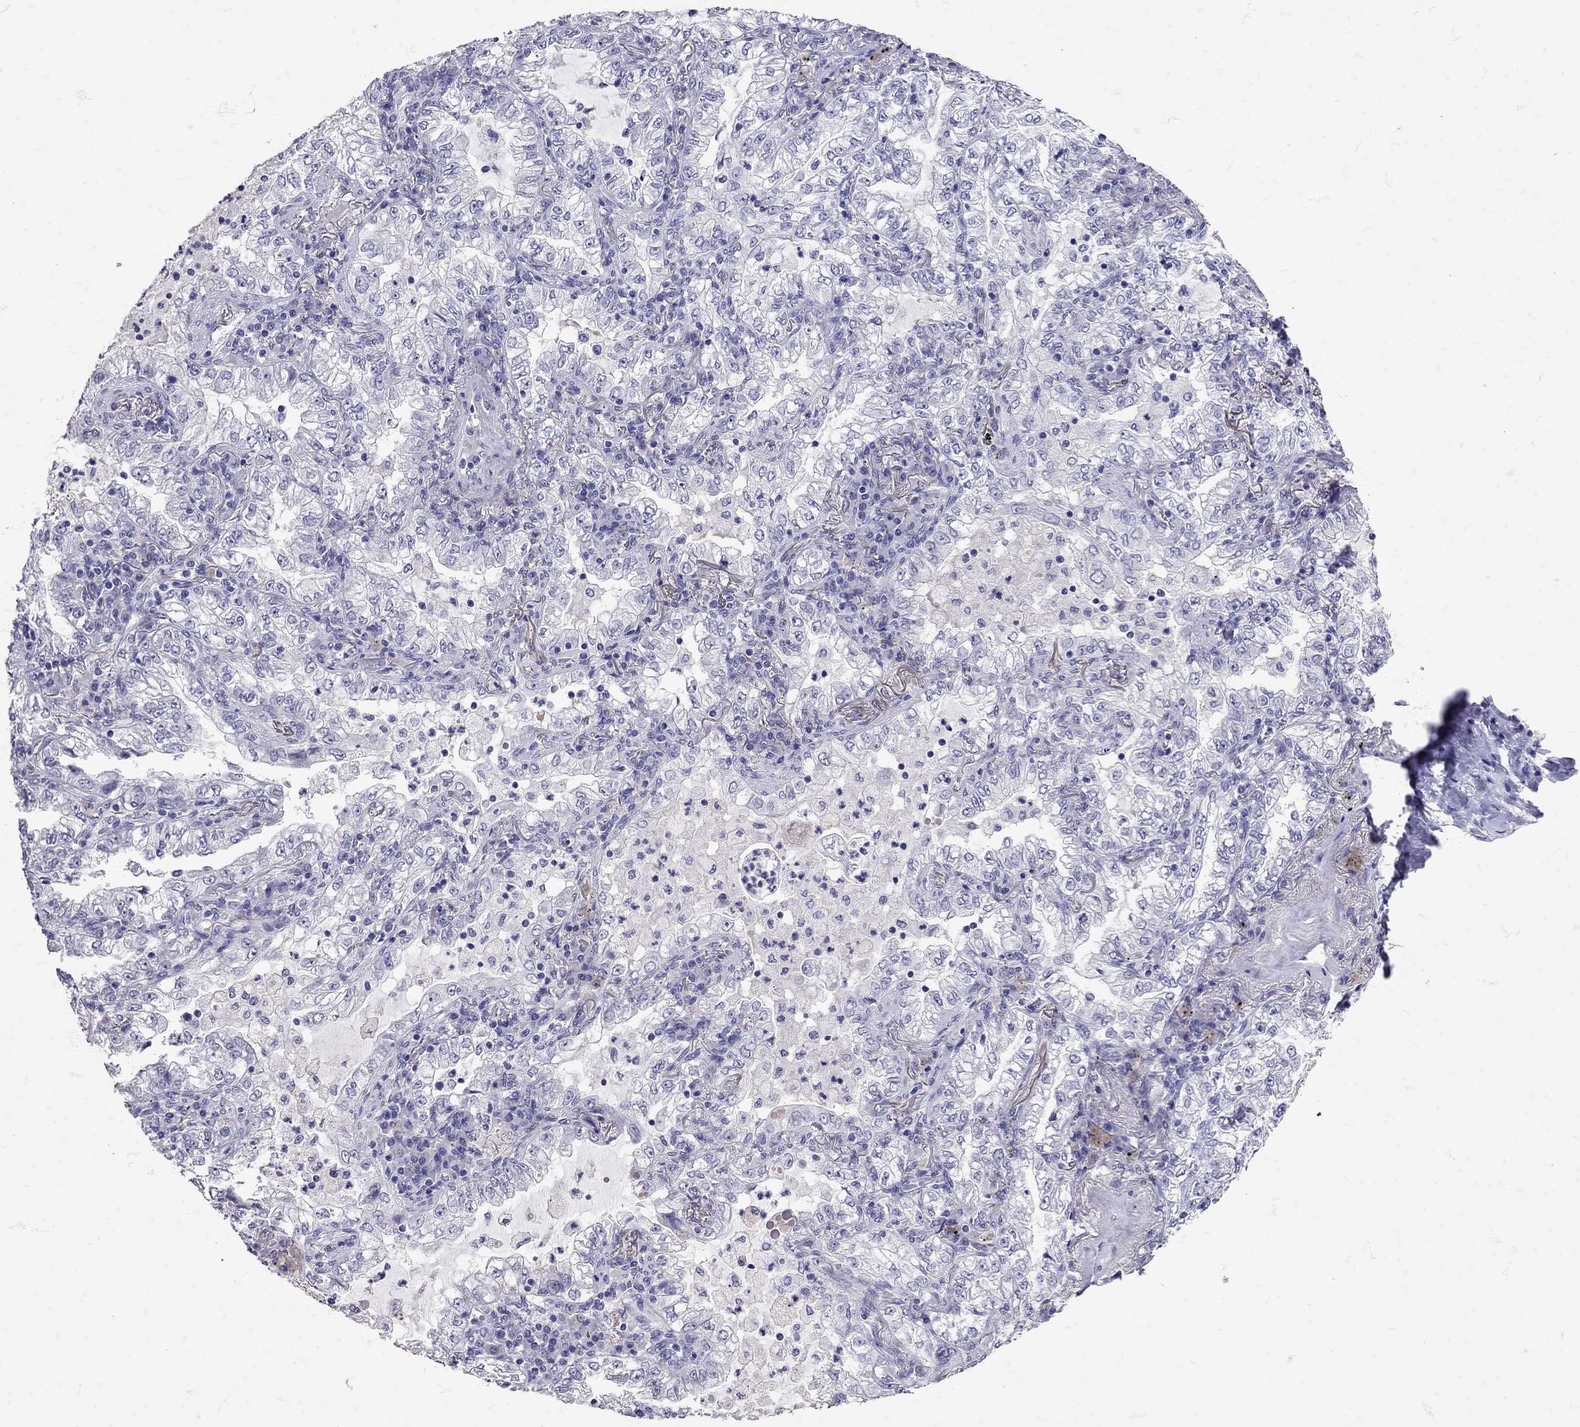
{"staining": {"intensity": "negative", "quantity": "none", "location": "none"}, "tissue": "lung cancer", "cell_type": "Tumor cells", "image_type": "cancer", "snomed": [{"axis": "morphology", "description": "Adenocarcinoma, NOS"}, {"axis": "topography", "description": "Lung"}], "caption": "This is a micrograph of IHC staining of lung cancer (adenocarcinoma), which shows no positivity in tumor cells.", "gene": "SST", "patient": {"sex": "female", "age": 73}}